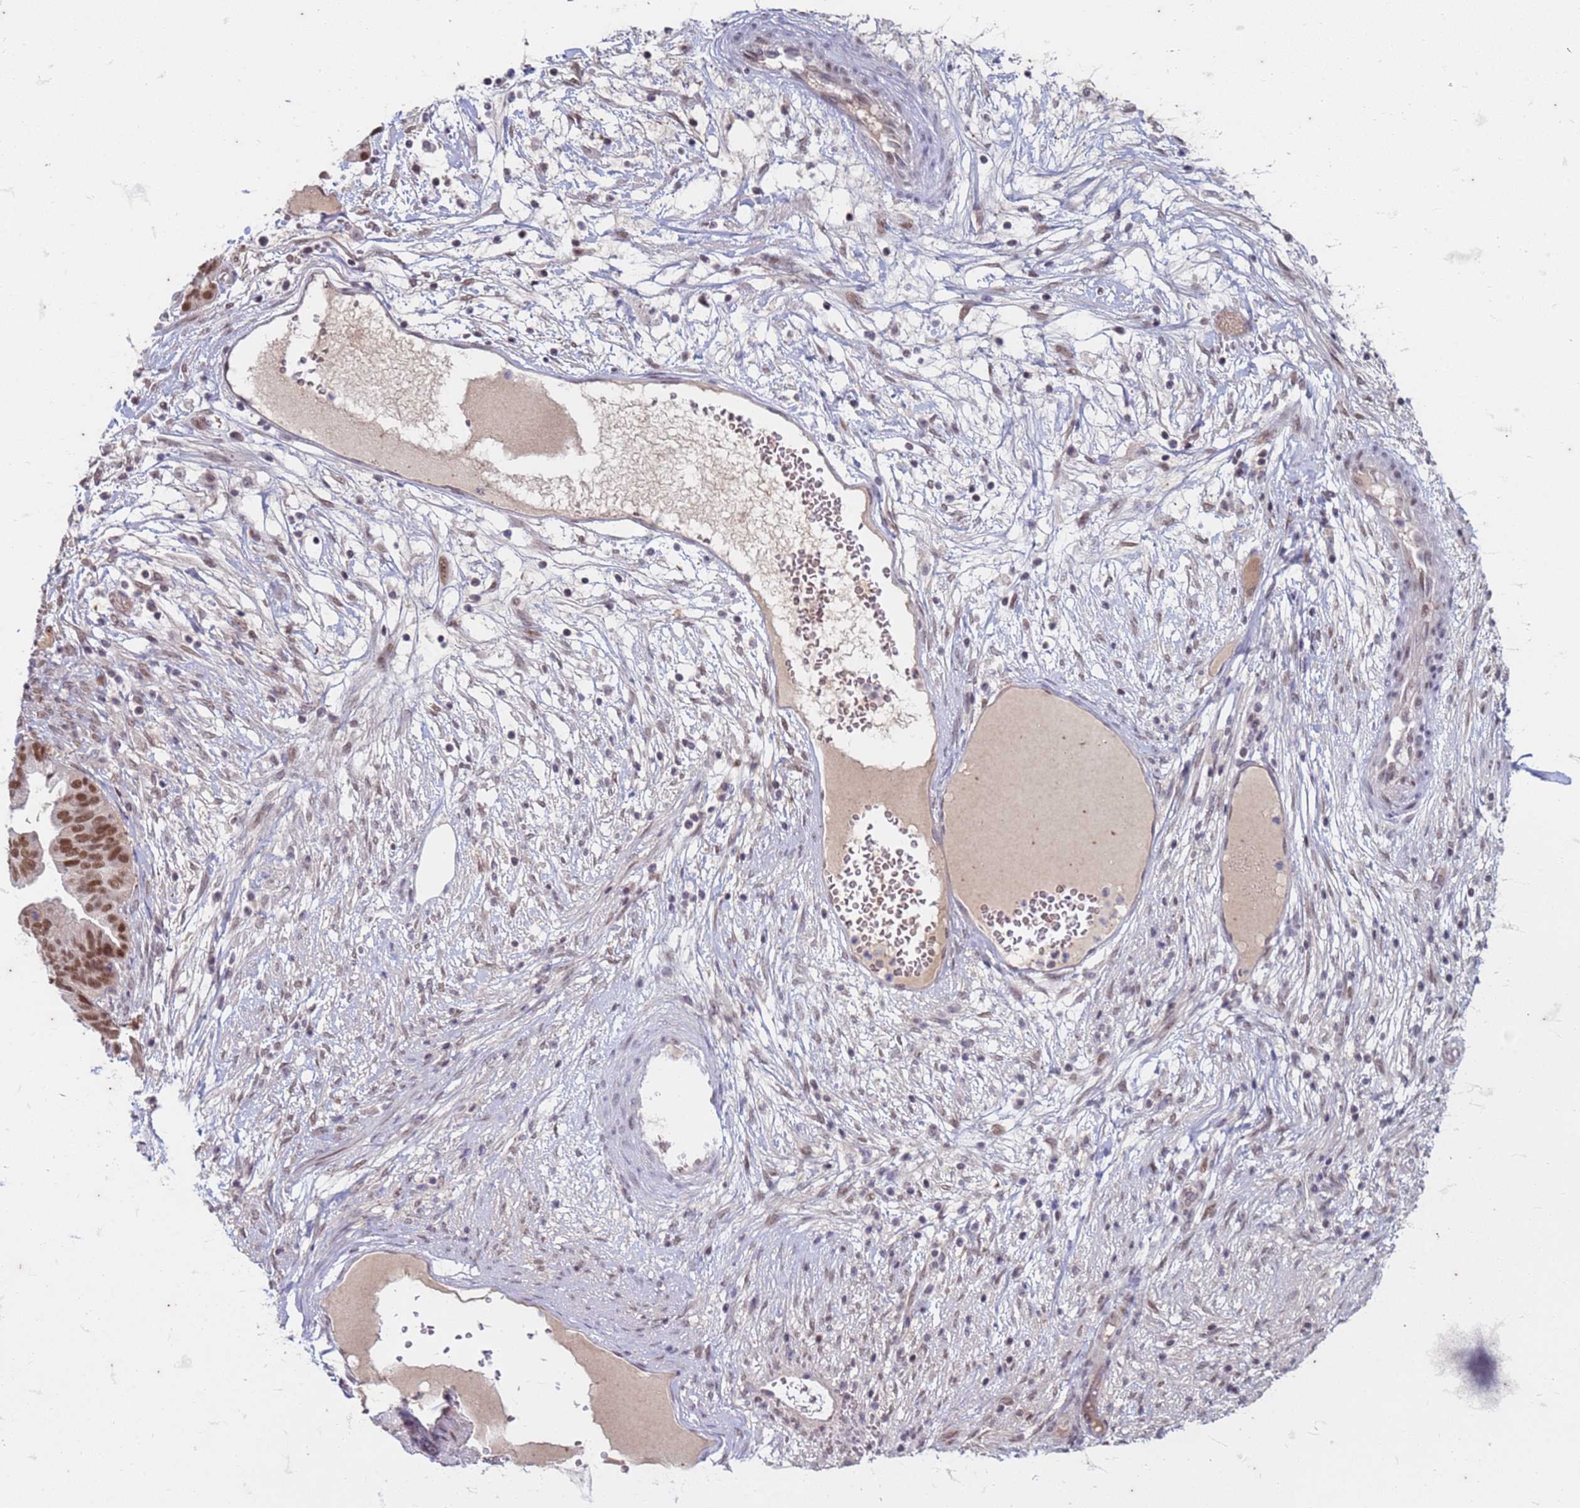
{"staining": {"intensity": "moderate", "quantity": ">75%", "location": "nuclear"}, "tissue": "ovarian cancer", "cell_type": "Tumor cells", "image_type": "cancer", "snomed": [{"axis": "morphology", "description": "Cystadenocarcinoma, serous, NOS"}, {"axis": "topography", "description": "Ovary"}], "caption": "This is an image of immunohistochemistry (IHC) staining of ovarian serous cystadenocarcinoma, which shows moderate staining in the nuclear of tumor cells.", "gene": "TRMT6", "patient": {"sex": "female", "age": 56}}